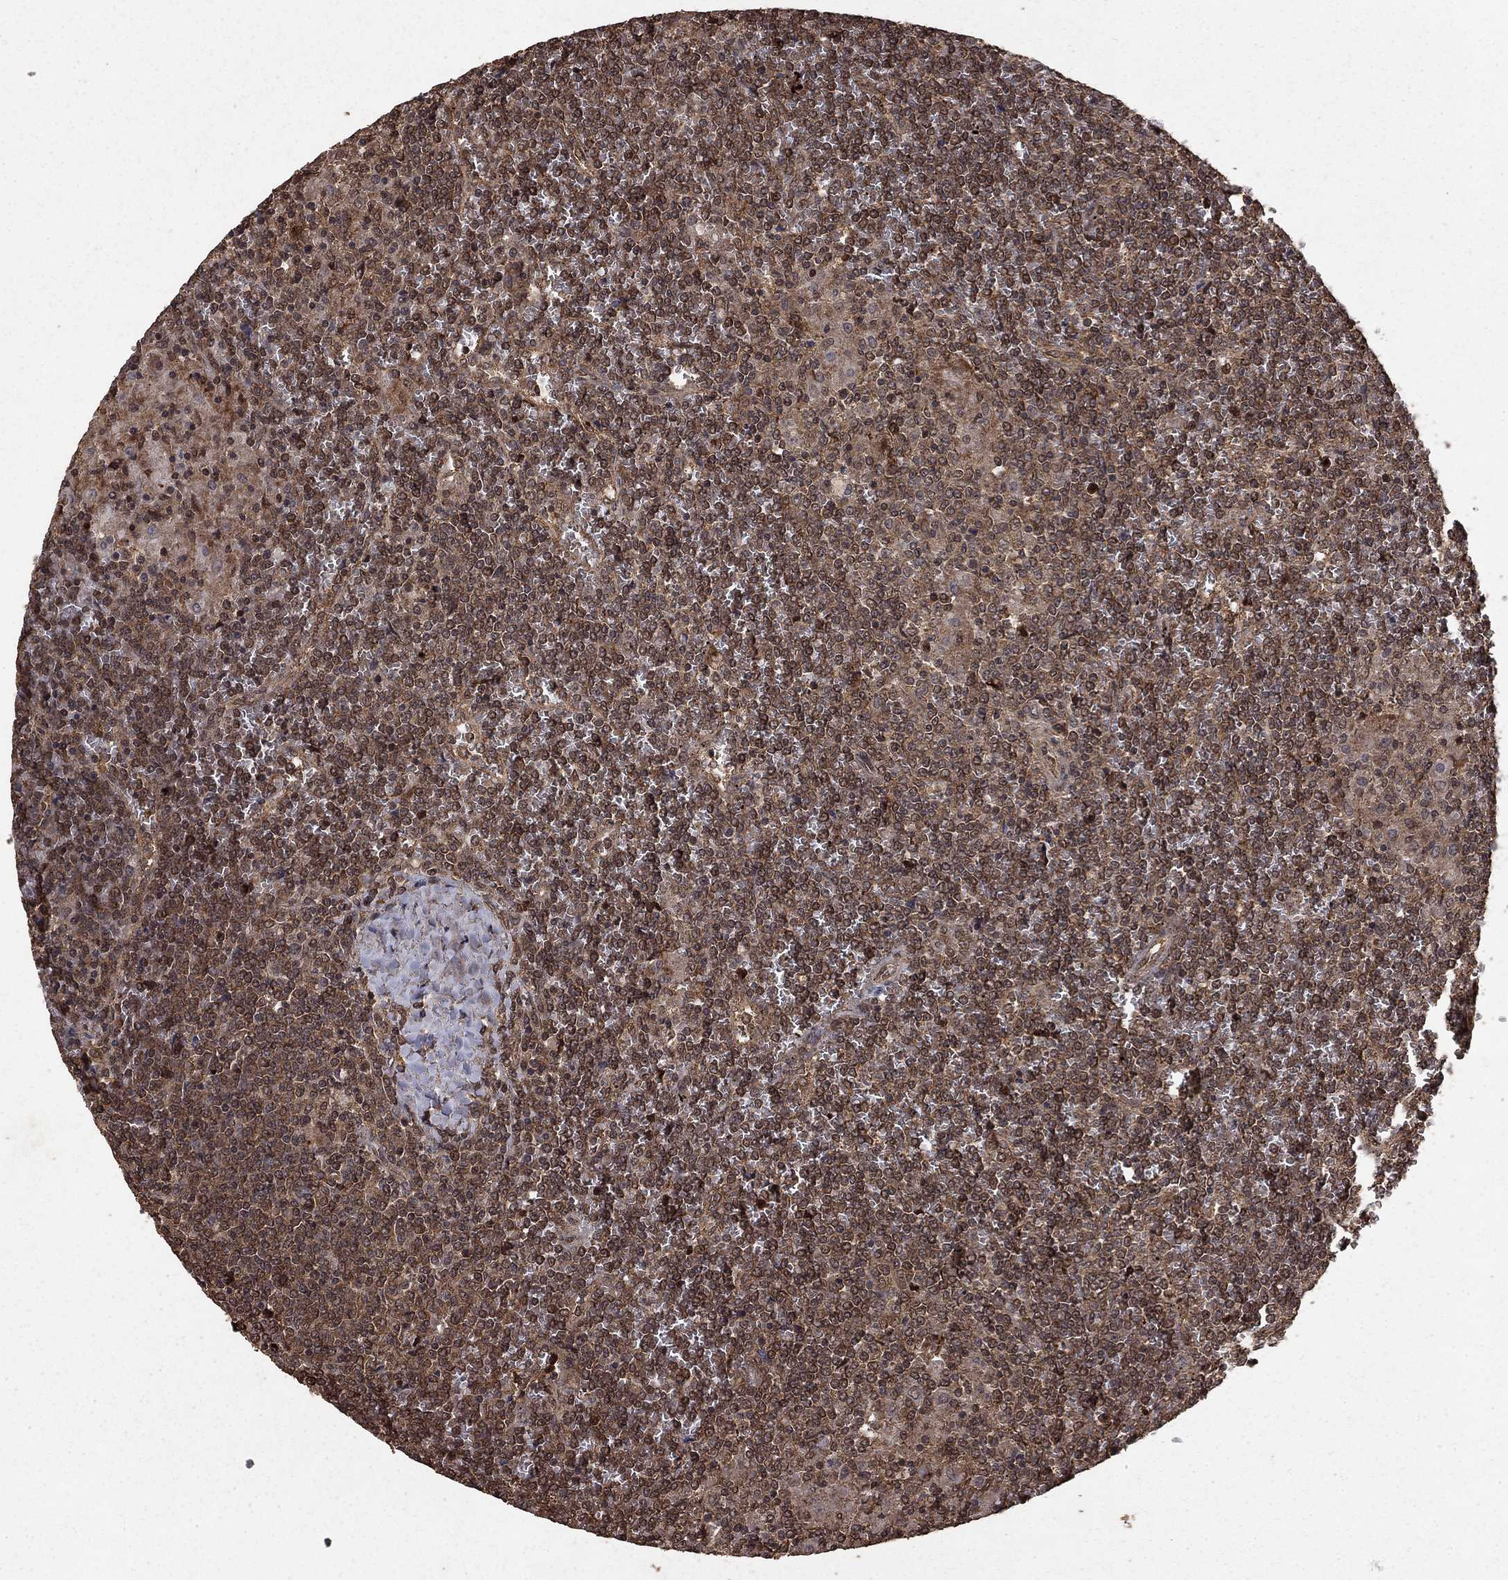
{"staining": {"intensity": "moderate", "quantity": ">75%", "location": "cytoplasmic/membranous"}, "tissue": "lymphoma", "cell_type": "Tumor cells", "image_type": "cancer", "snomed": [{"axis": "morphology", "description": "Malignant lymphoma, non-Hodgkin's type, Low grade"}, {"axis": "topography", "description": "Spleen"}], "caption": "Immunohistochemical staining of human lymphoma displays medium levels of moderate cytoplasmic/membranous positivity in about >75% of tumor cells.", "gene": "PRDM1", "patient": {"sex": "female", "age": 19}}